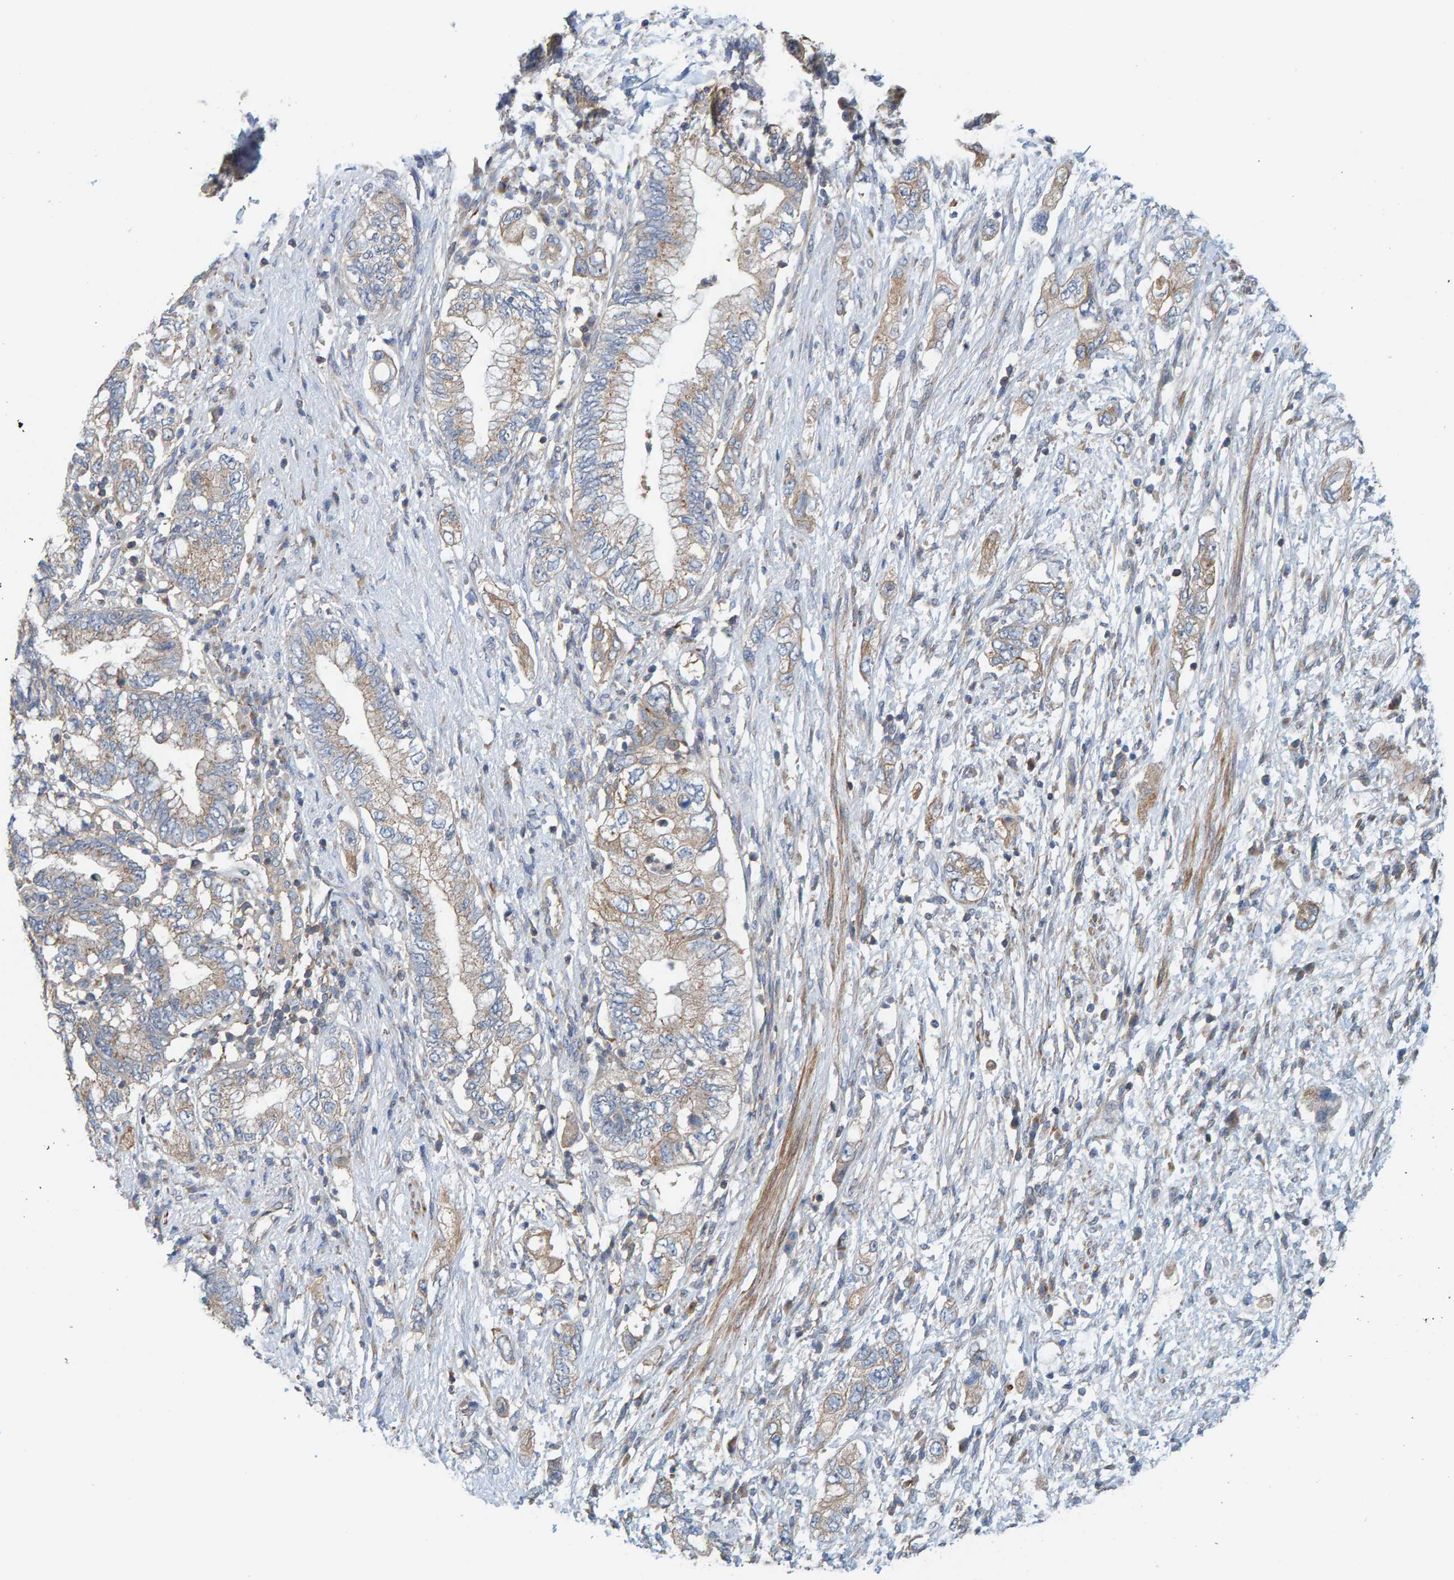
{"staining": {"intensity": "weak", "quantity": ">75%", "location": "cytoplasmic/membranous"}, "tissue": "pancreatic cancer", "cell_type": "Tumor cells", "image_type": "cancer", "snomed": [{"axis": "morphology", "description": "Adenocarcinoma, NOS"}, {"axis": "topography", "description": "Pancreas"}], "caption": "Immunohistochemistry histopathology image of neoplastic tissue: pancreatic cancer (adenocarcinoma) stained using immunohistochemistry (IHC) demonstrates low levels of weak protein expression localized specifically in the cytoplasmic/membranous of tumor cells, appearing as a cytoplasmic/membranous brown color.", "gene": "UBAP1", "patient": {"sex": "female", "age": 73}}